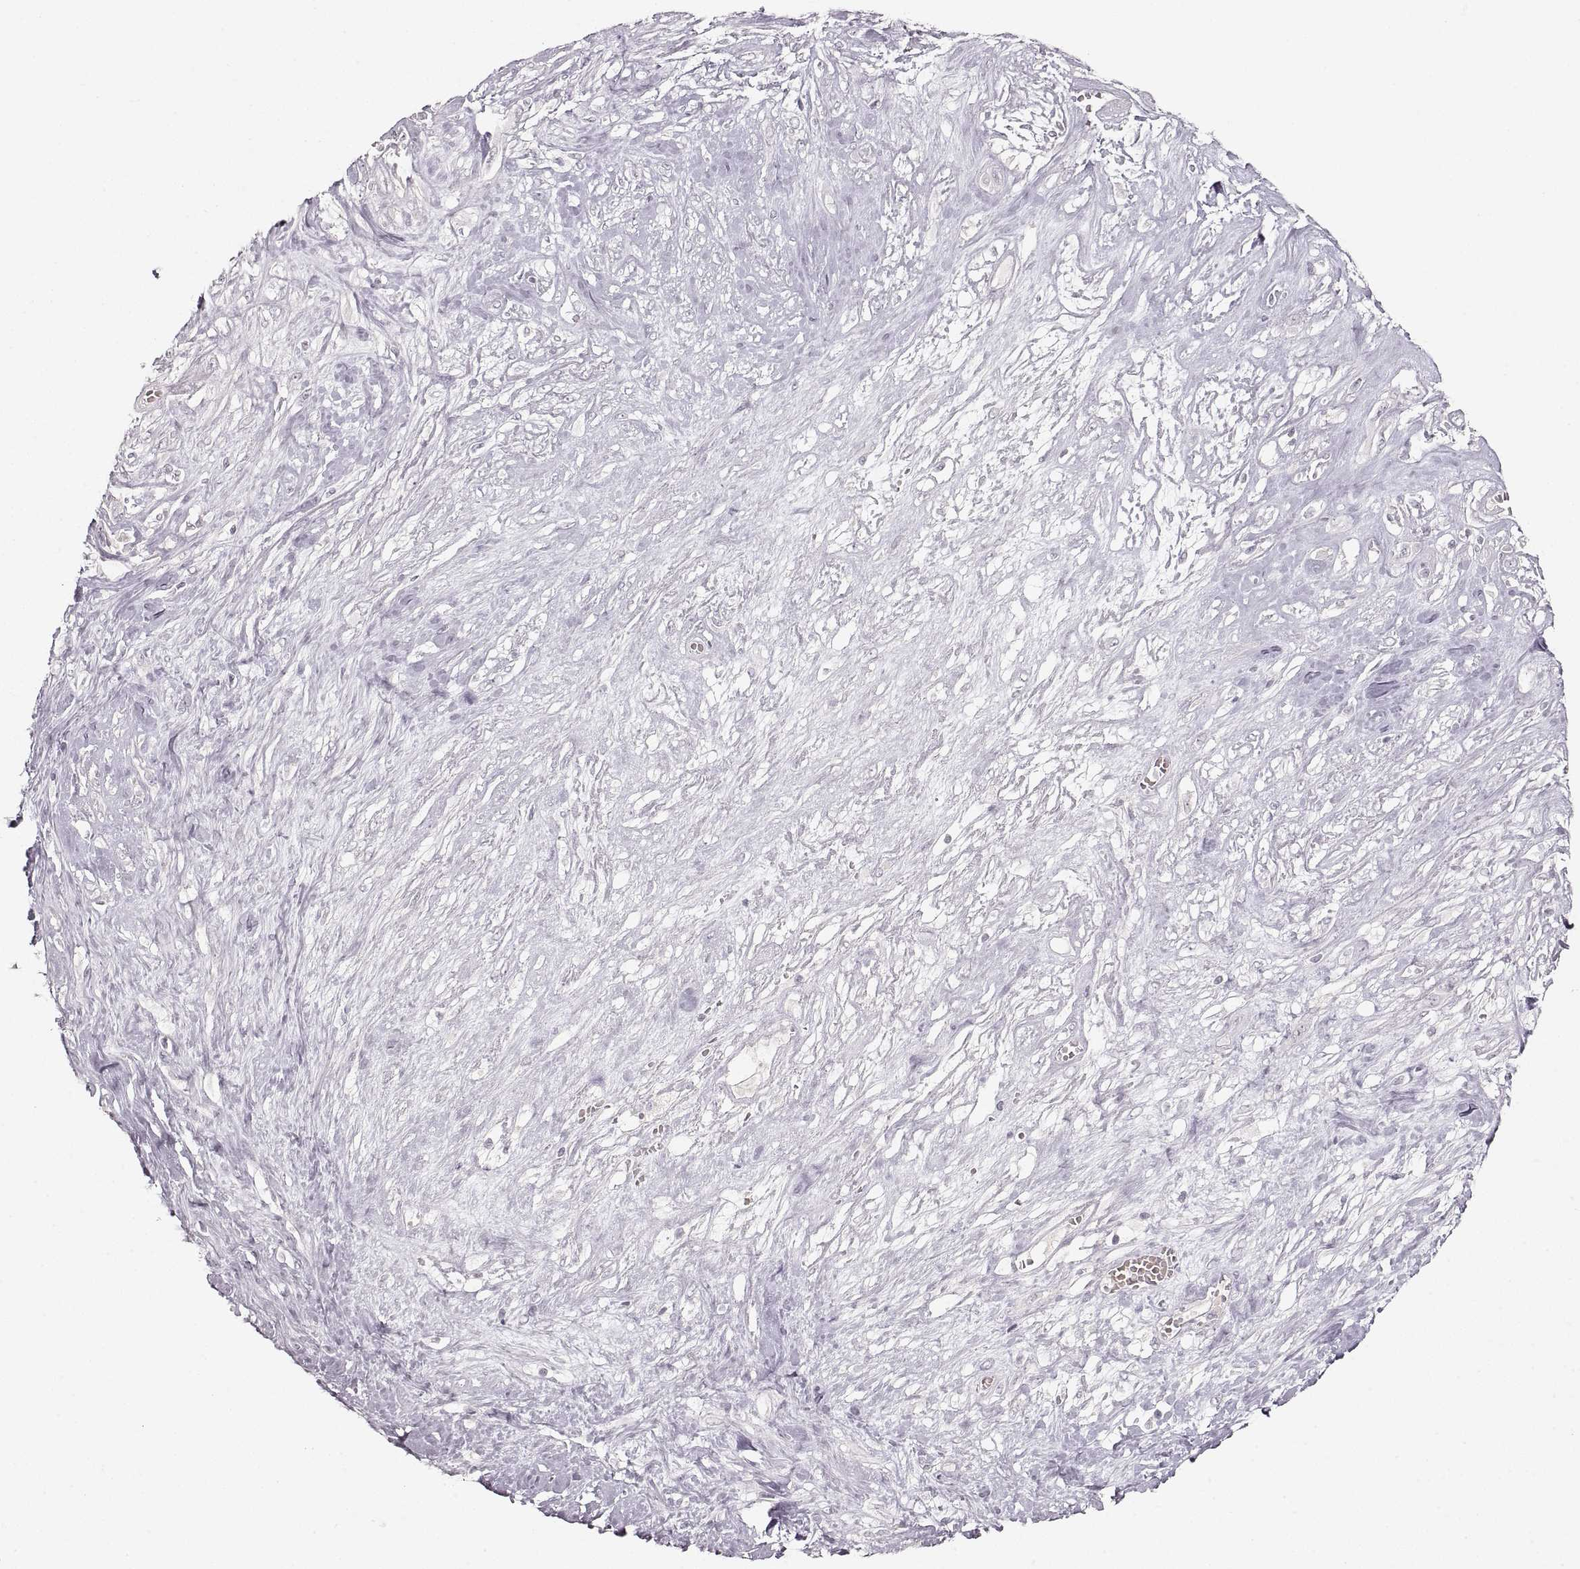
{"staining": {"intensity": "negative", "quantity": "none", "location": "none"}, "tissue": "melanoma", "cell_type": "Tumor cells", "image_type": "cancer", "snomed": [{"axis": "morphology", "description": "Malignant melanoma, NOS"}, {"axis": "topography", "description": "Skin"}], "caption": "Melanoma stained for a protein using IHC displays no staining tumor cells.", "gene": "PCSK2", "patient": {"sex": "female", "age": 91}}